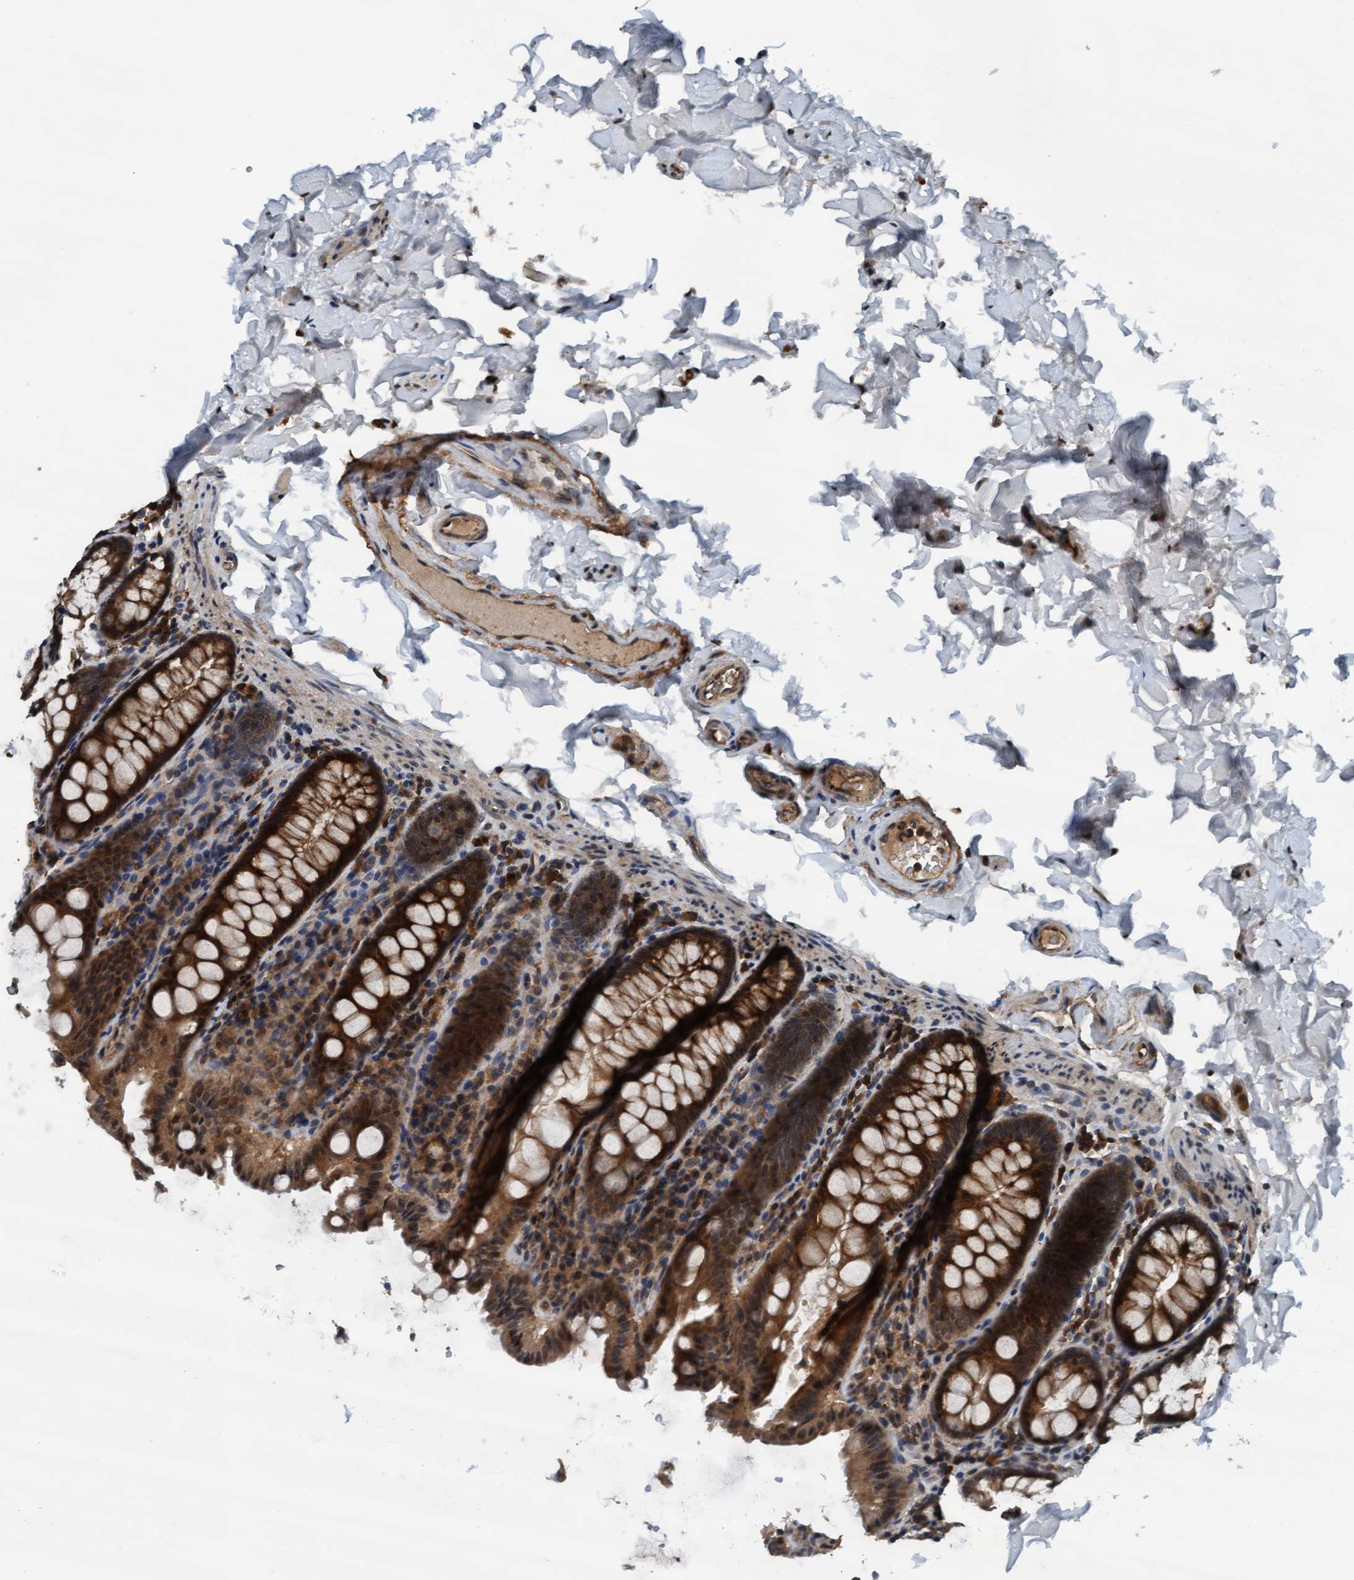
{"staining": {"intensity": "weak", "quantity": "25%-75%", "location": "cytoplasmic/membranous"}, "tissue": "colon", "cell_type": "Endothelial cells", "image_type": "normal", "snomed": [{"axis": "morphology", "description": "Normal tissue, NOS"}, {"axis": "topography", "description": "Colon"}], "caption": "Colon stained with DAB immunohistochemistry (IHC) demonstrates low levels of weak cytoplasmic/membranous expression in approximately 25%-75% of endothelial cells.", "gene": "WASF1", "patient": {"sex": "female", "age": 61}}